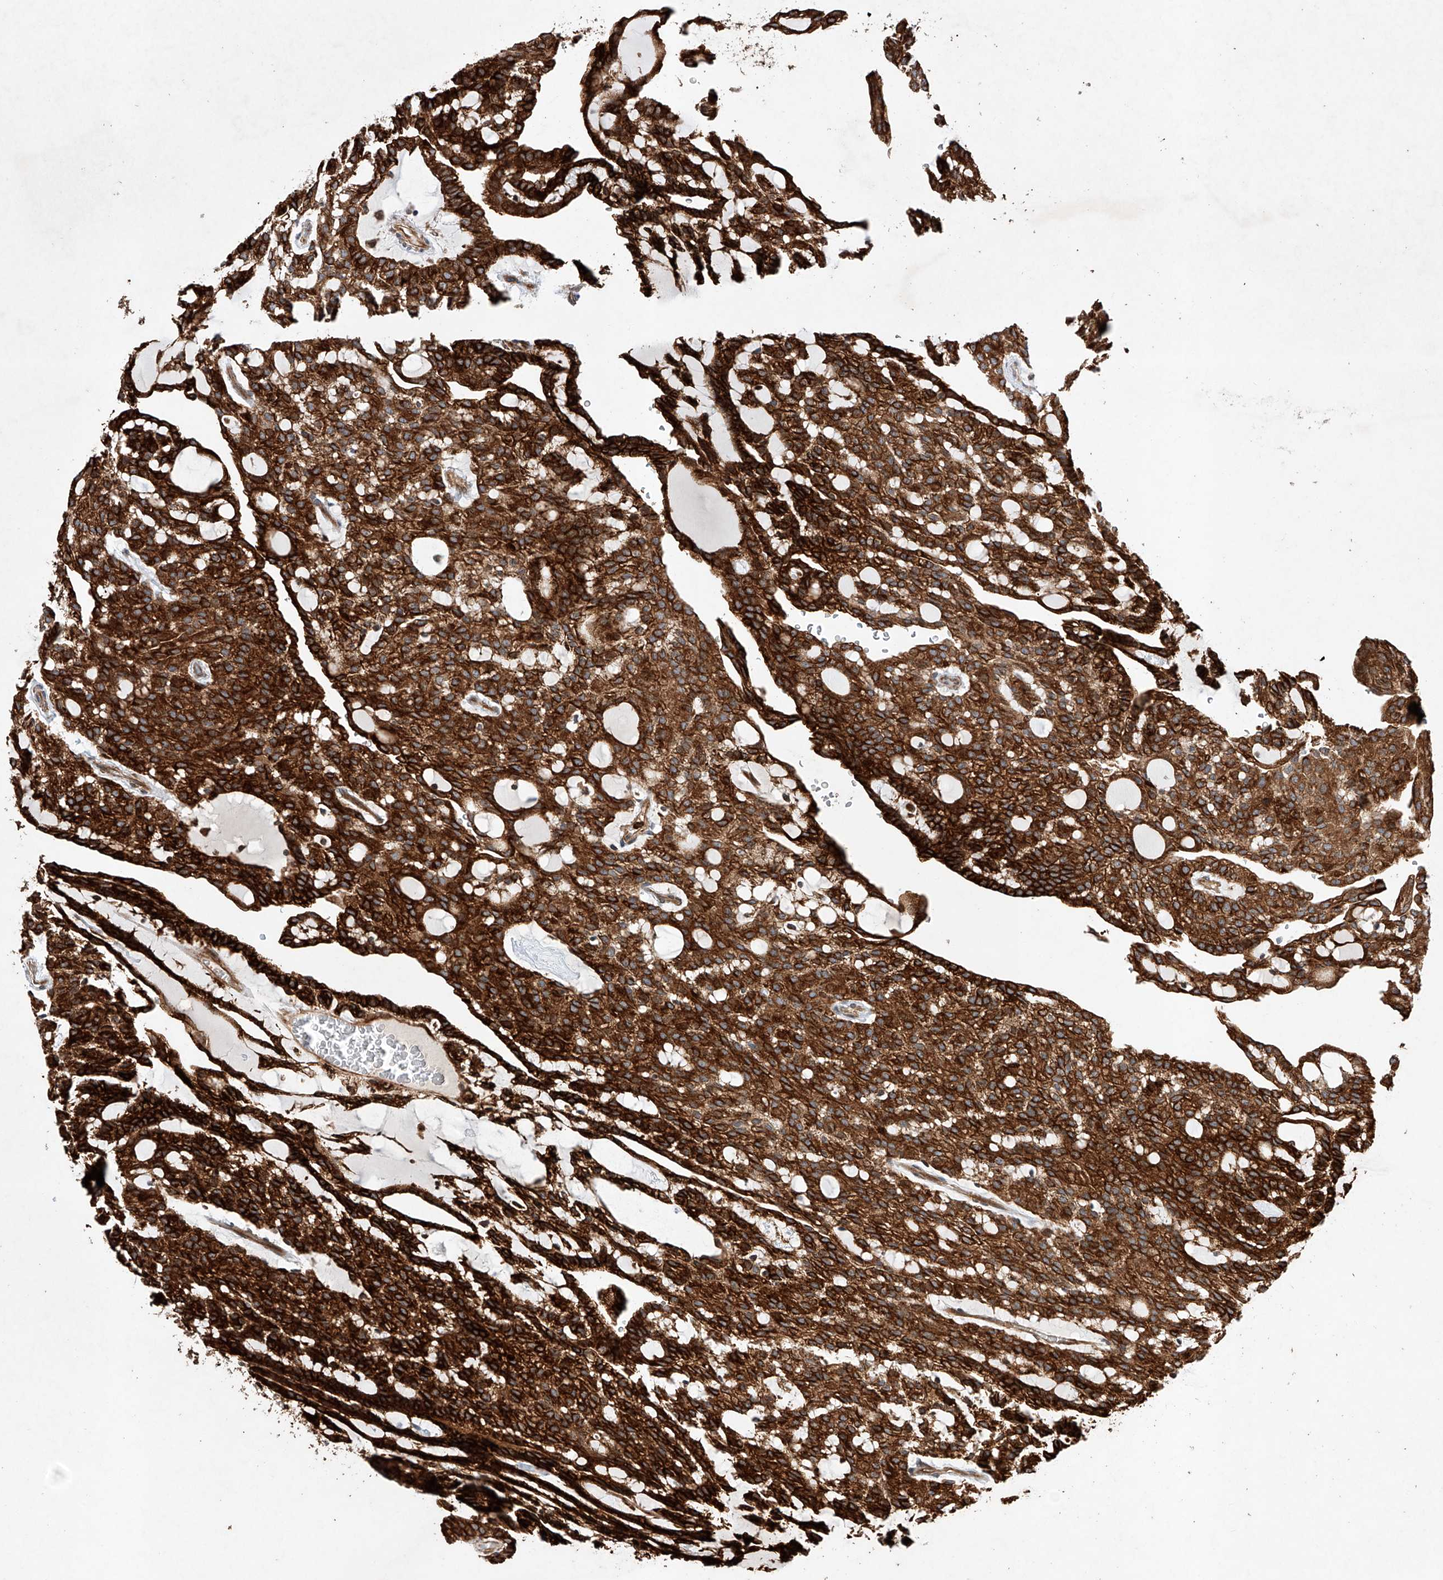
{"staining": {"intensity": "strong", "quantity": ">75%", "location": "cytoplasmic/membranous"}, "tissue": "renal cancer", "cell_type": "Tumor cells", "image_type": "cancer", "snomed": [{"axis": "morphology", "description": "Adenocarcinoma, NOS"}, {"axis": "topography", "description": "Kidney"}], "caption": "IHC image of neoplastic tissue: human renal cancer (adenocarcinoma) stained using immunohistochemistry shows high levels of strong protein expression localized specifically in the cytoplasmic/membranous of tumor cells, appearing as a cytoplasmic/membranous brown color.", "gene": "TIMM23", "patient": {"sex": "male", "age": 63}}